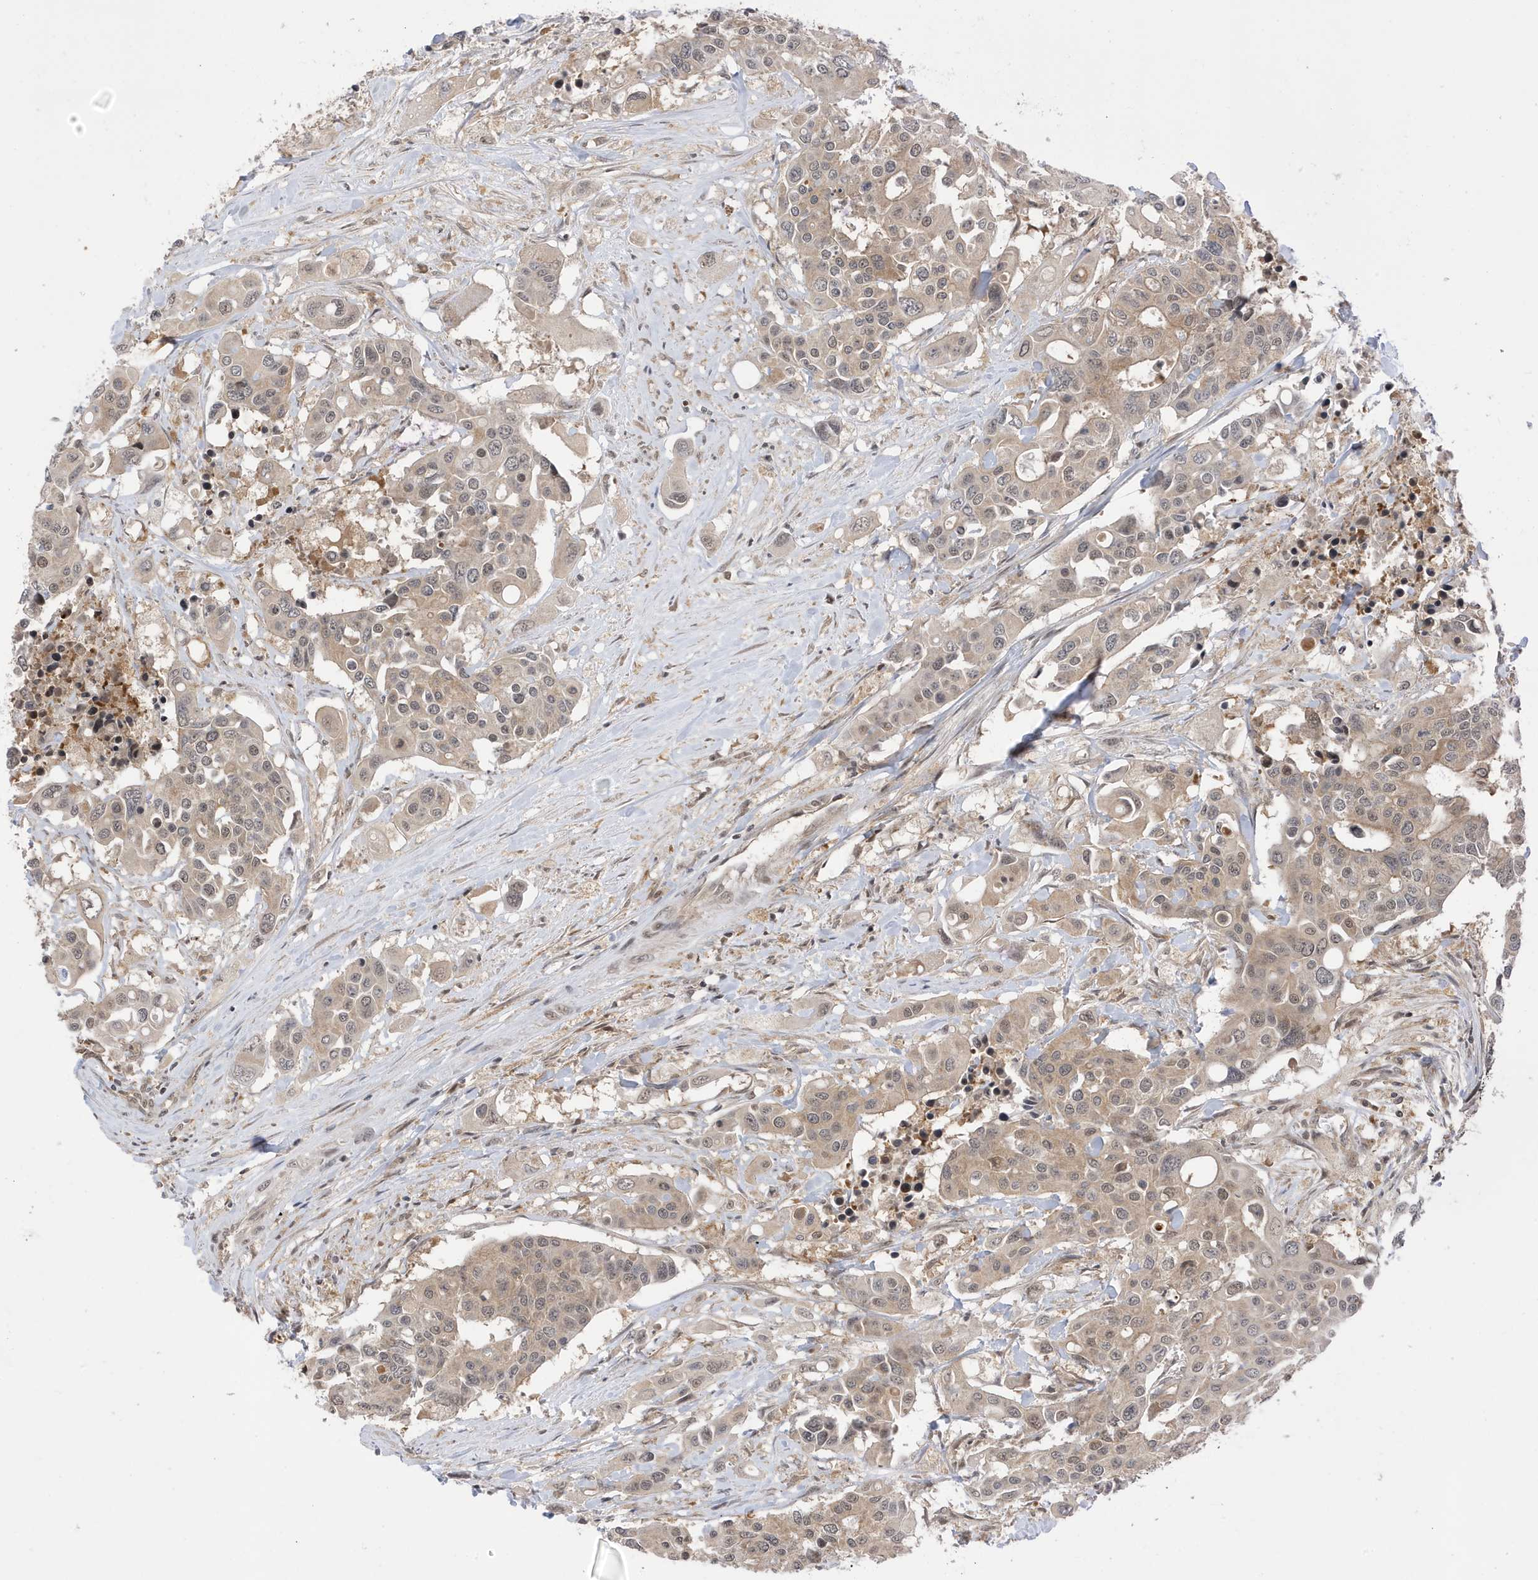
{"staining": {"intensity": "weak", "quantity": ">75%", "location": "cytoplasmic/membranous,nuclear"}, "tissue": "colorectal cancer", "cell_type": "Tumor cells", "image_type": "cancer", "snomed": [{"axis": "morphology", "description": "Adenocarcinoma, NOS"}, {"axis": "topography", "description": "Colon"}], "caption": "The image reveals a brown stain indicating the presence of a protein in the cytoplasmic/membranous and nuclear of tumor cells in colorectal cancer (adenocarcinoma). Immunohistochemistry stains the protein of interest in brown and the nuclei are stained blue.", "gene": "TAB3", "patient": {"sex": "male", "age": 77}}